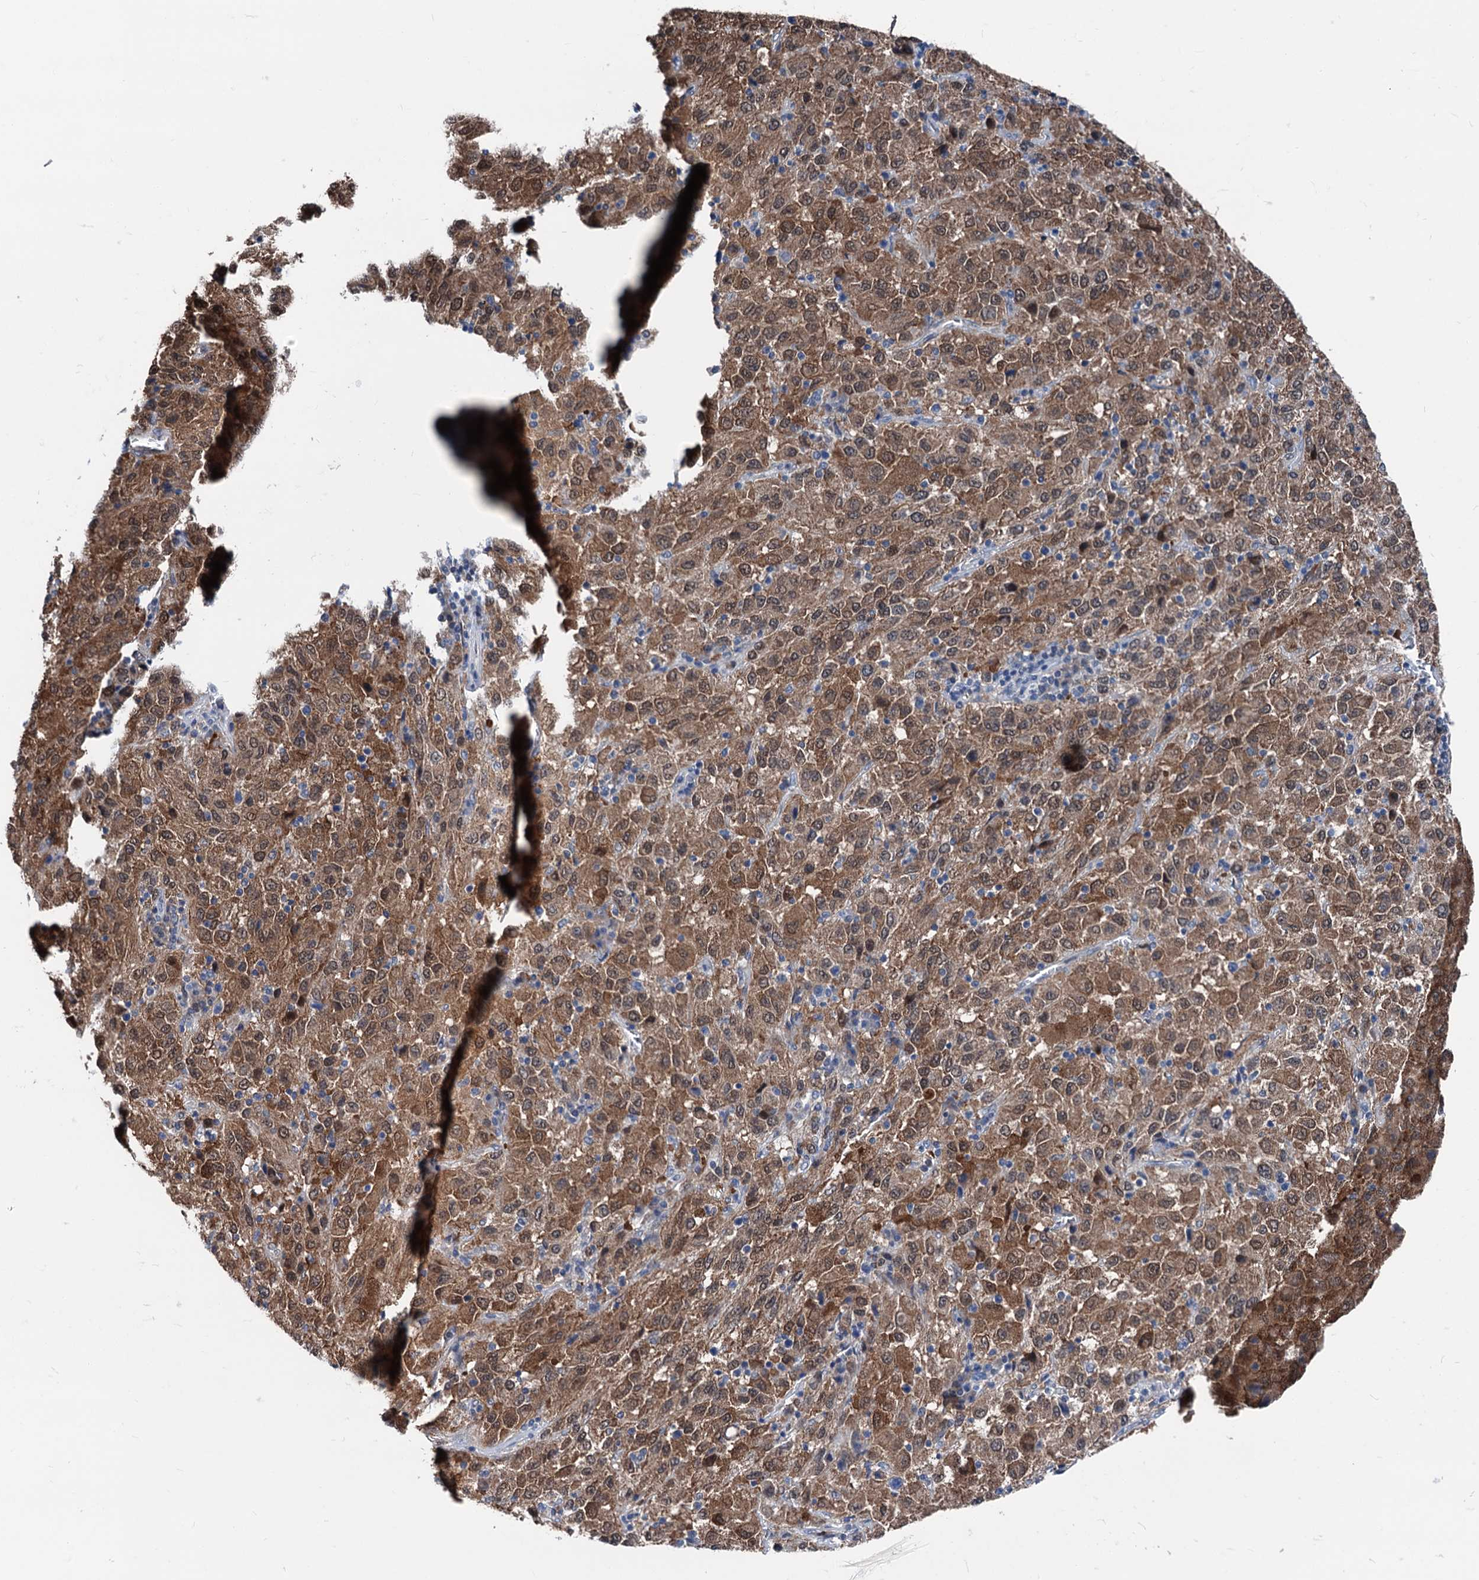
{"staining": {"intensity": "moderate", "quantity": ">75%", "location": "cytoplasmic/membranous,nuclear"}, "tissue": "melanoma", "cell_type": "Tumor cells", "image_type": "cancer", "snomed": [{"axis": "morphology", "description": "Malignant melanoma, Metastatic site"}, {"axis": "topography", "description": "Lung"}], "caption": "Moderate cytoplasmic/membranous and nuclear protein positivity is seen in approximately >75% of tumor cells in malignant melanoma (metastatic site). The protein of interest is stained brown, and the nuclei are stained in blue (DAB (3,3'-diaminobenzidine) IHC with brightfield microscopy, high magnification).", "gene": "GLO1", "patient": {"sex": "male", "age": 64}}